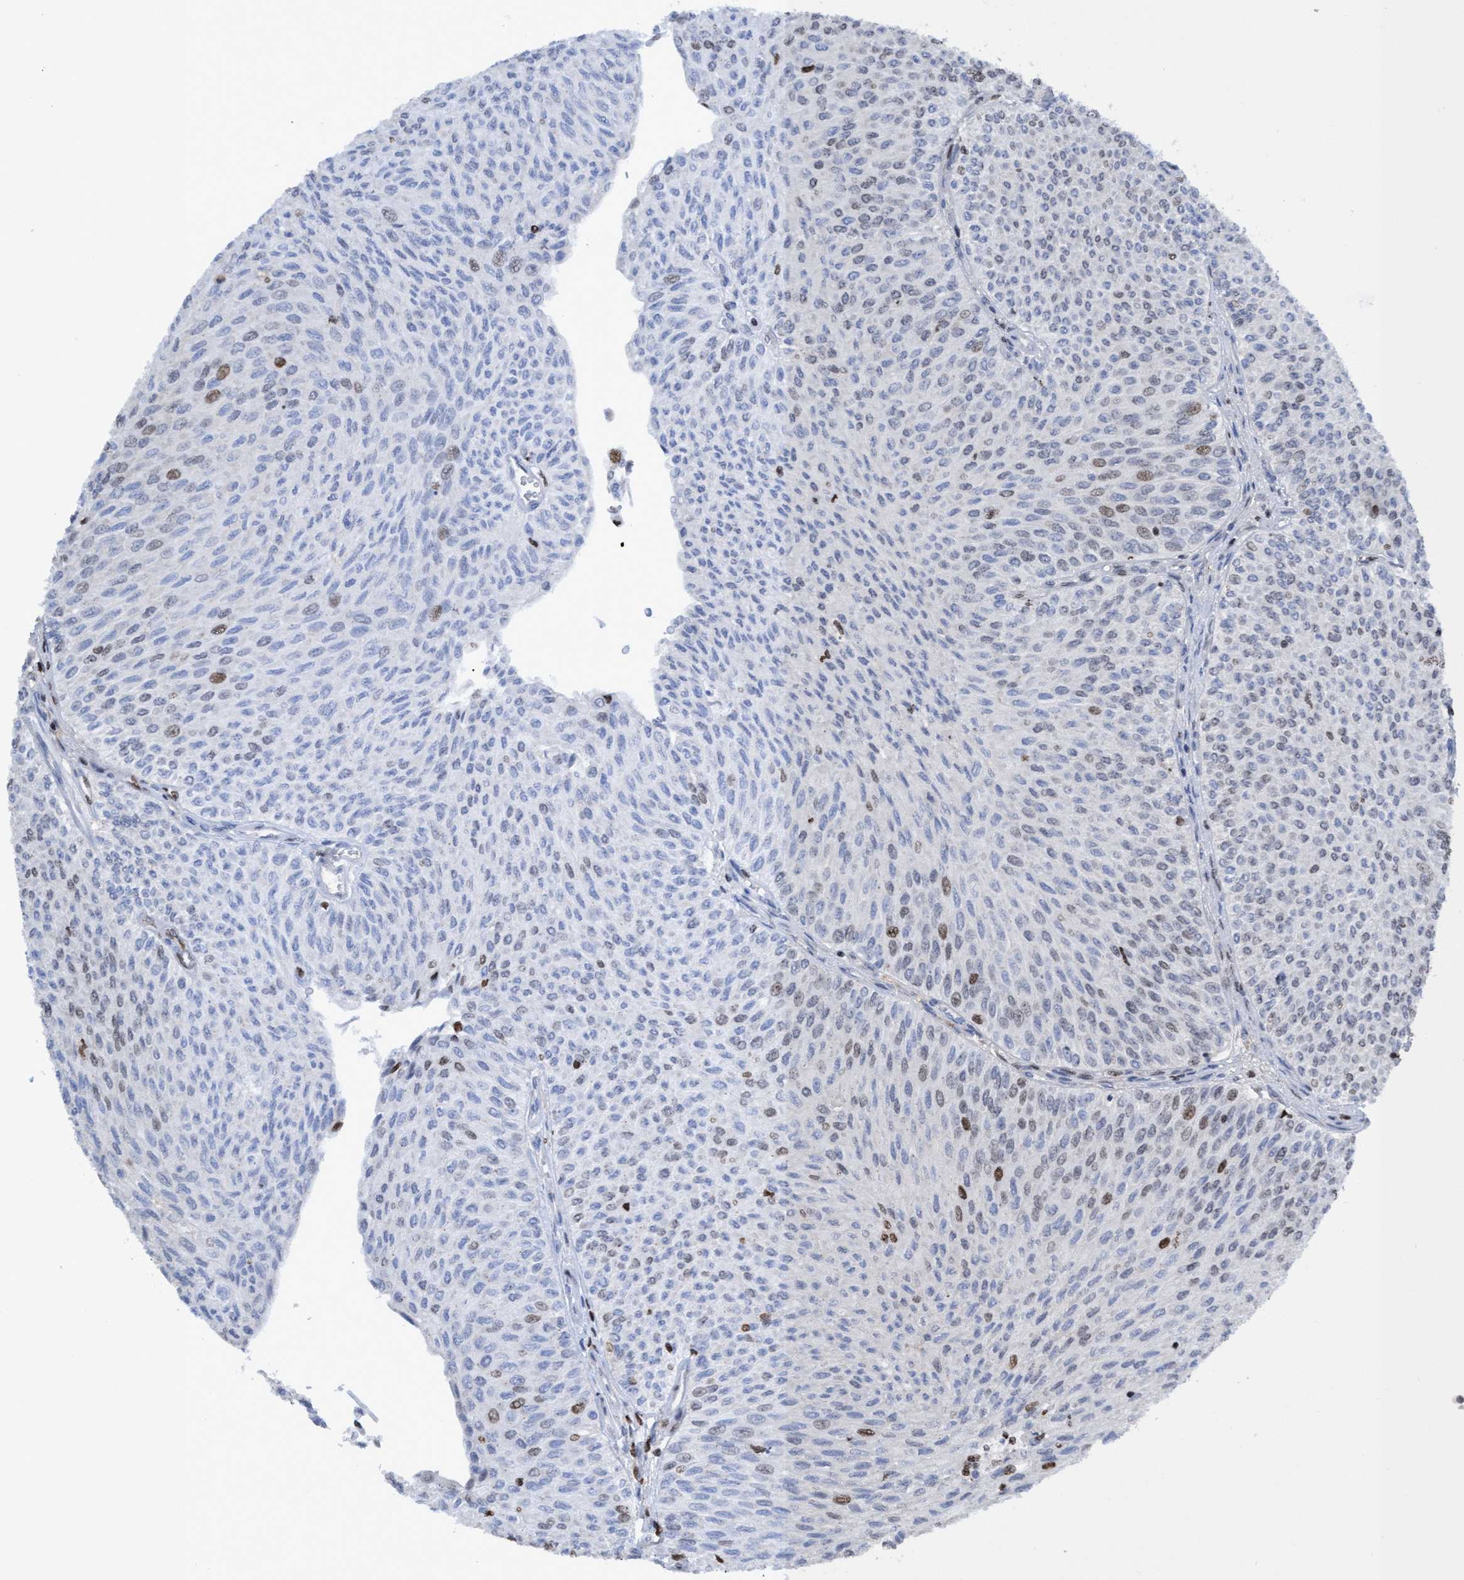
{"staining": {"intensity": "moderate", "quantity": "<25%", "location": "nuclear"}, "tissue": "urothelial cancer", "cell_type": "Tumor cells", "image_type": "cancer", "snomed": [{"axis": "morphology", "description": "Urothelial carcinoma, Low grade"}, {"axis": "topography", "description": "Urinary bladder"}], "caption": "Immunohistochemical staining of low-grade urothelial carcinoma reveals low levels of moderate nuclear expression in approximately <25% of tumor cells.", "gene": "CBX2", "patient": {"sex": "male", "age": 78}}